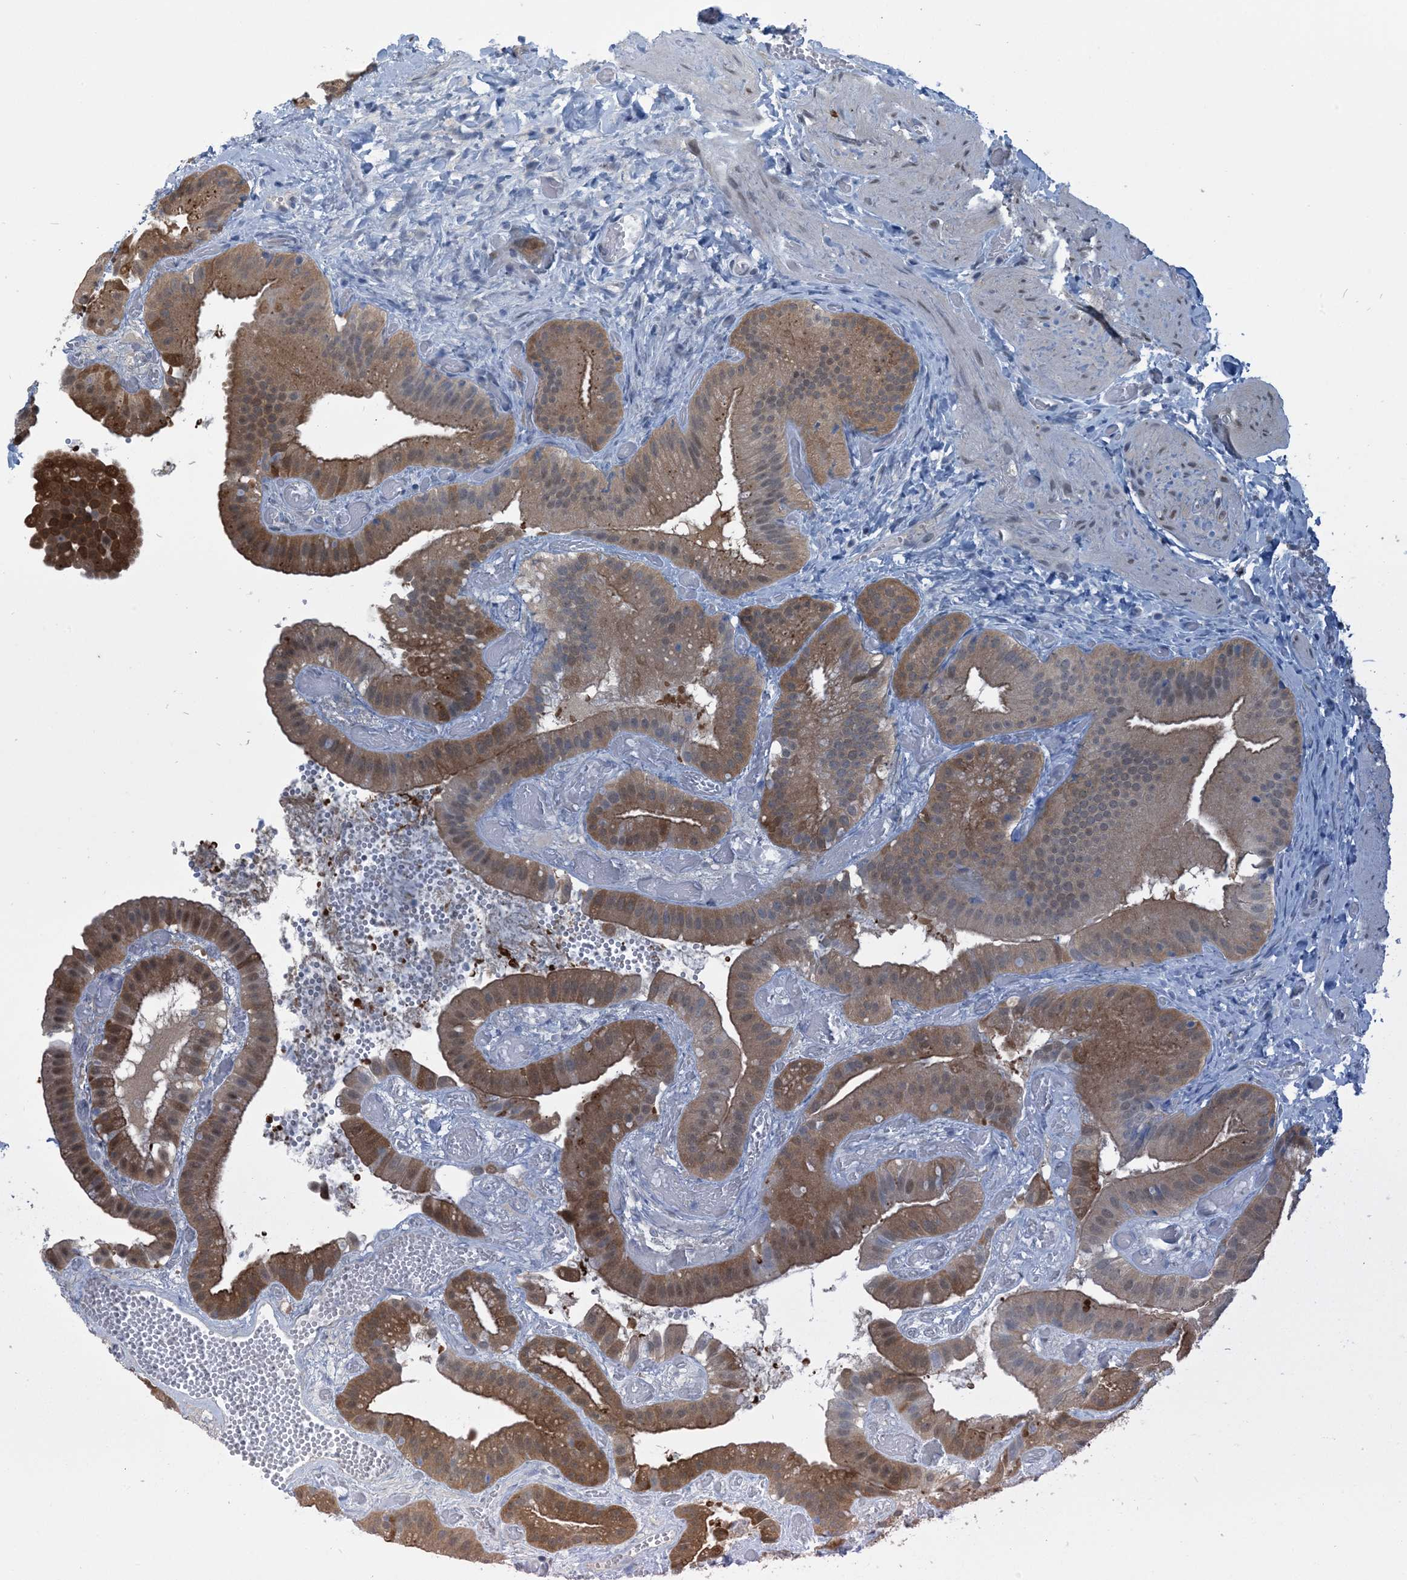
{"staining": {"intensity": "strong", "quantity": ">75%", "location": "cytoplasmic/membranous,nuclear"}, "tissue": "gallbladder", "cell_type": "Glandular cells", "image_type": "normal", "snomed": [{"axis": "morphology", "description": "Normal tissue, NOS"}, {"axis": "topography", "description": "Gallbladder"}], "caption": "IHC staining of normal gallbladder, which reveals high levels of strong cytoplasmic/membranous,nuclear staining in about >75% of glandular cells indicating strong cytoplasmic/membranous,nuclear protein staining. The staining was performed using DAB (3,3'-diaminobenzidine) (brown) for protein detection and nuclei were counterstained in hematoxylin (blue).", "gene": "ZC3H12A", "patient": {"sex": "female", "age": 64}}